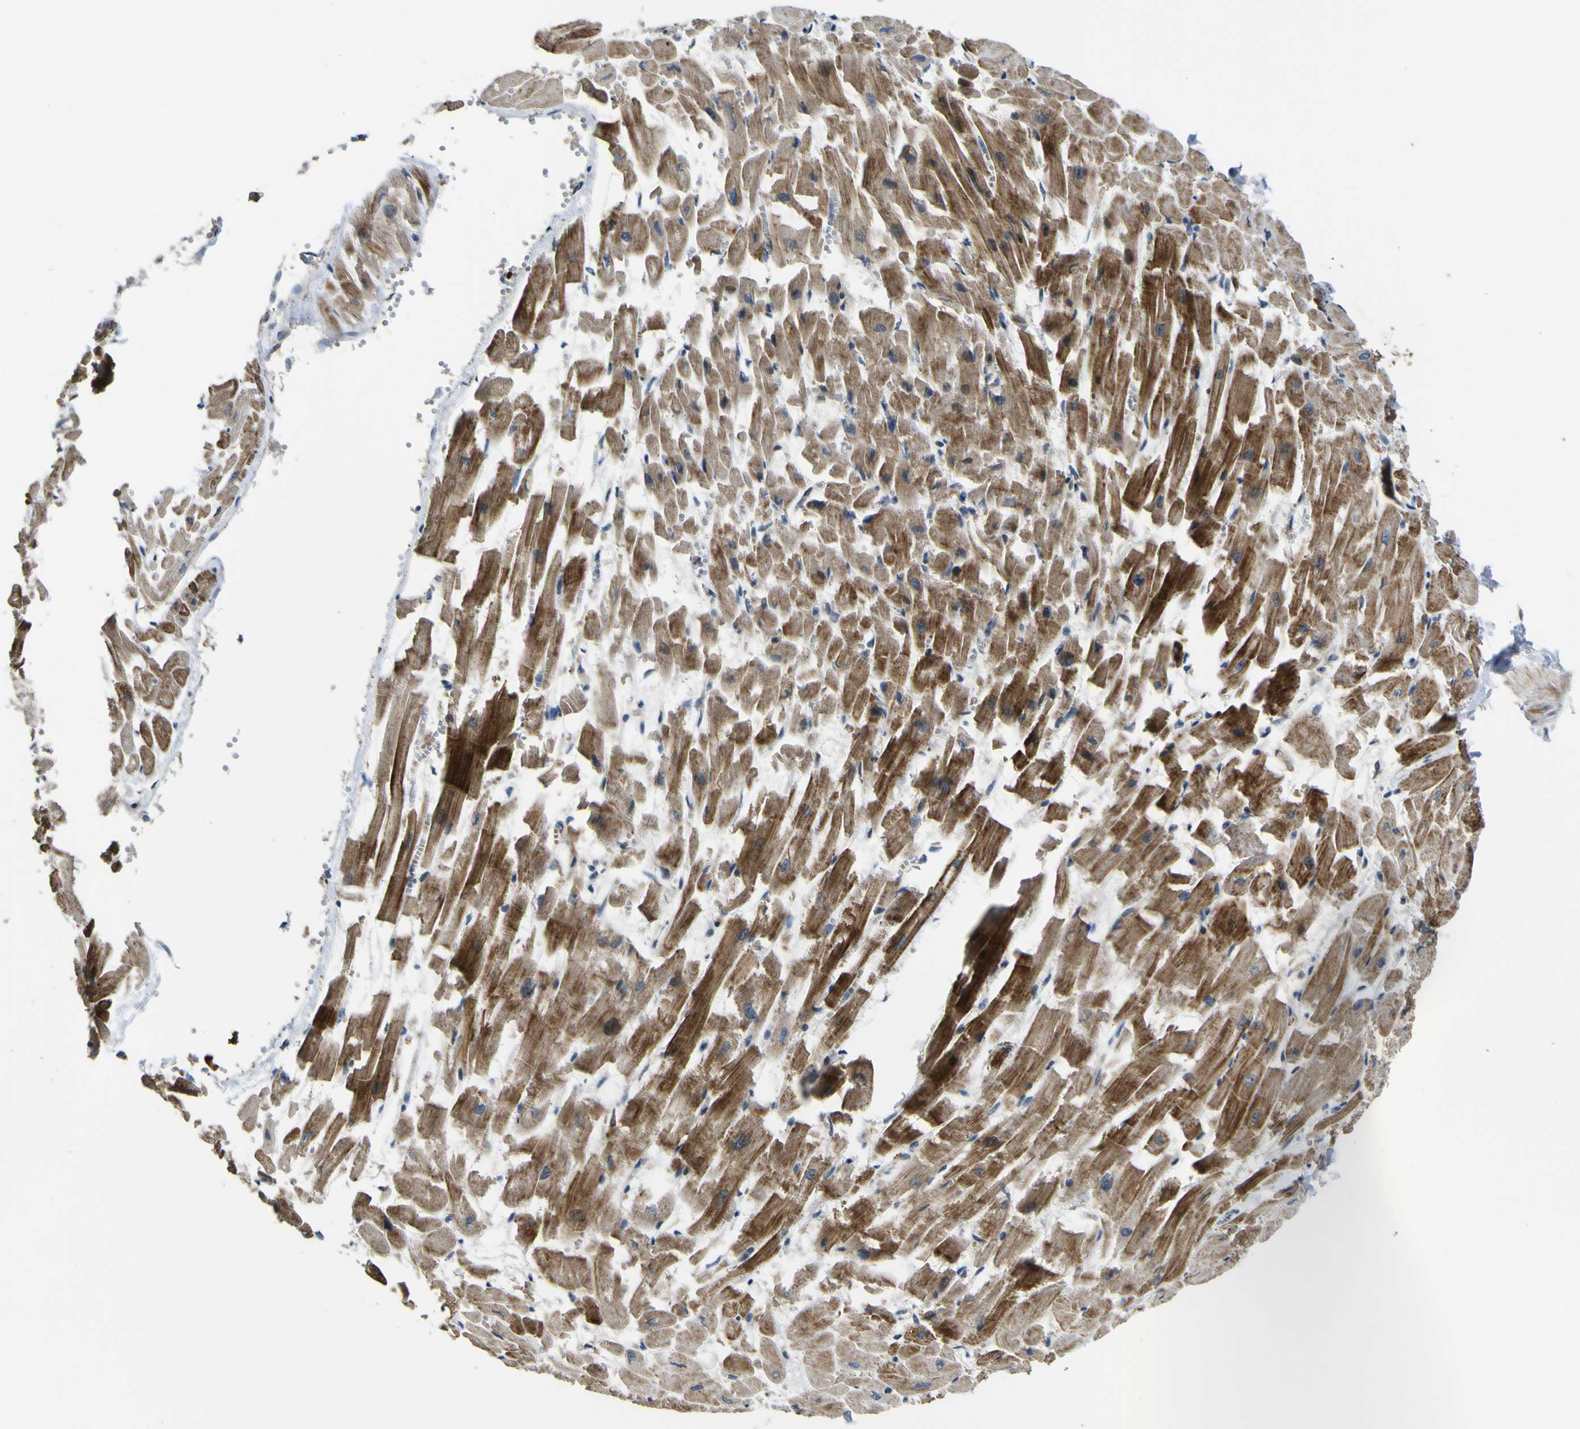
{"staining": {"intensity": "strong", "quantity": ">75%", "location": "cytoplasmic/membranous"}, "tissue": "heart muscle", "cell_type": "Cardiomyocytes", "image_type": "normal", "snomed": [{"axis": "morphology", "description": "Normal tissue, NOS"}, {"axis": "topography", "description": "Heart"}], "caption": "Immunohistochemistry (IHC) of normal human heart muscle demonstrates high levels of strong cytoplasmic/membranous staining in approximately >75% of cardiomyocytes.", "gene": "LBHD1", "patient": {"sex": "female", "age": 19}}